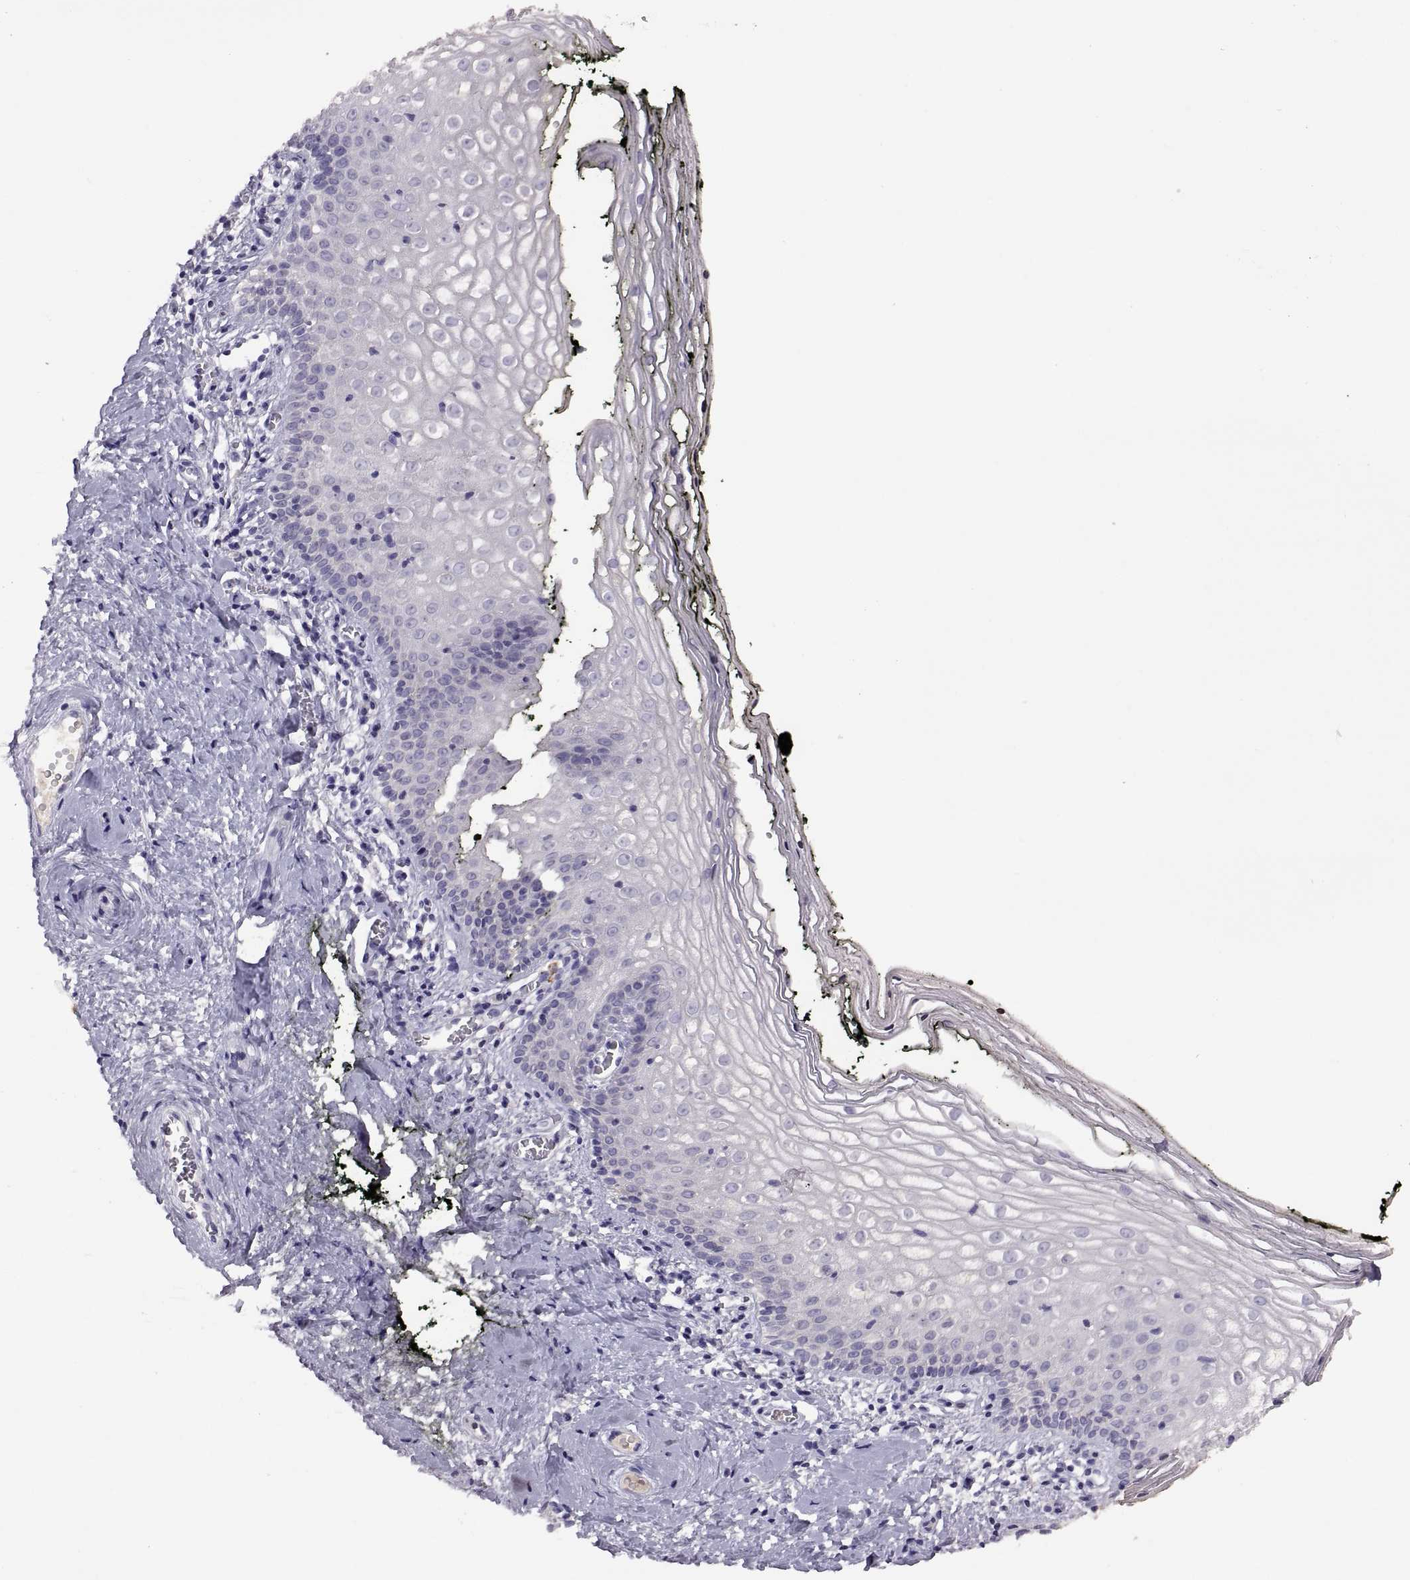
{"staining": {"intensity": "negative", "quantity": "none", "location": "none"}, "tissue": "vagina", "cell_type": "Squamous epithelial cells", "image_type": "normal", "snomed": [{"axis": "morphology", "description": "Normal tissue, NOS"}, {"axis": "topography", "description": "Vagina"}], "caption": "IHC of benign vagina reveals no staining in squamous epithelial cells.", "gene": "TBX19", "patient": {"sex": "female", "age": 47}}